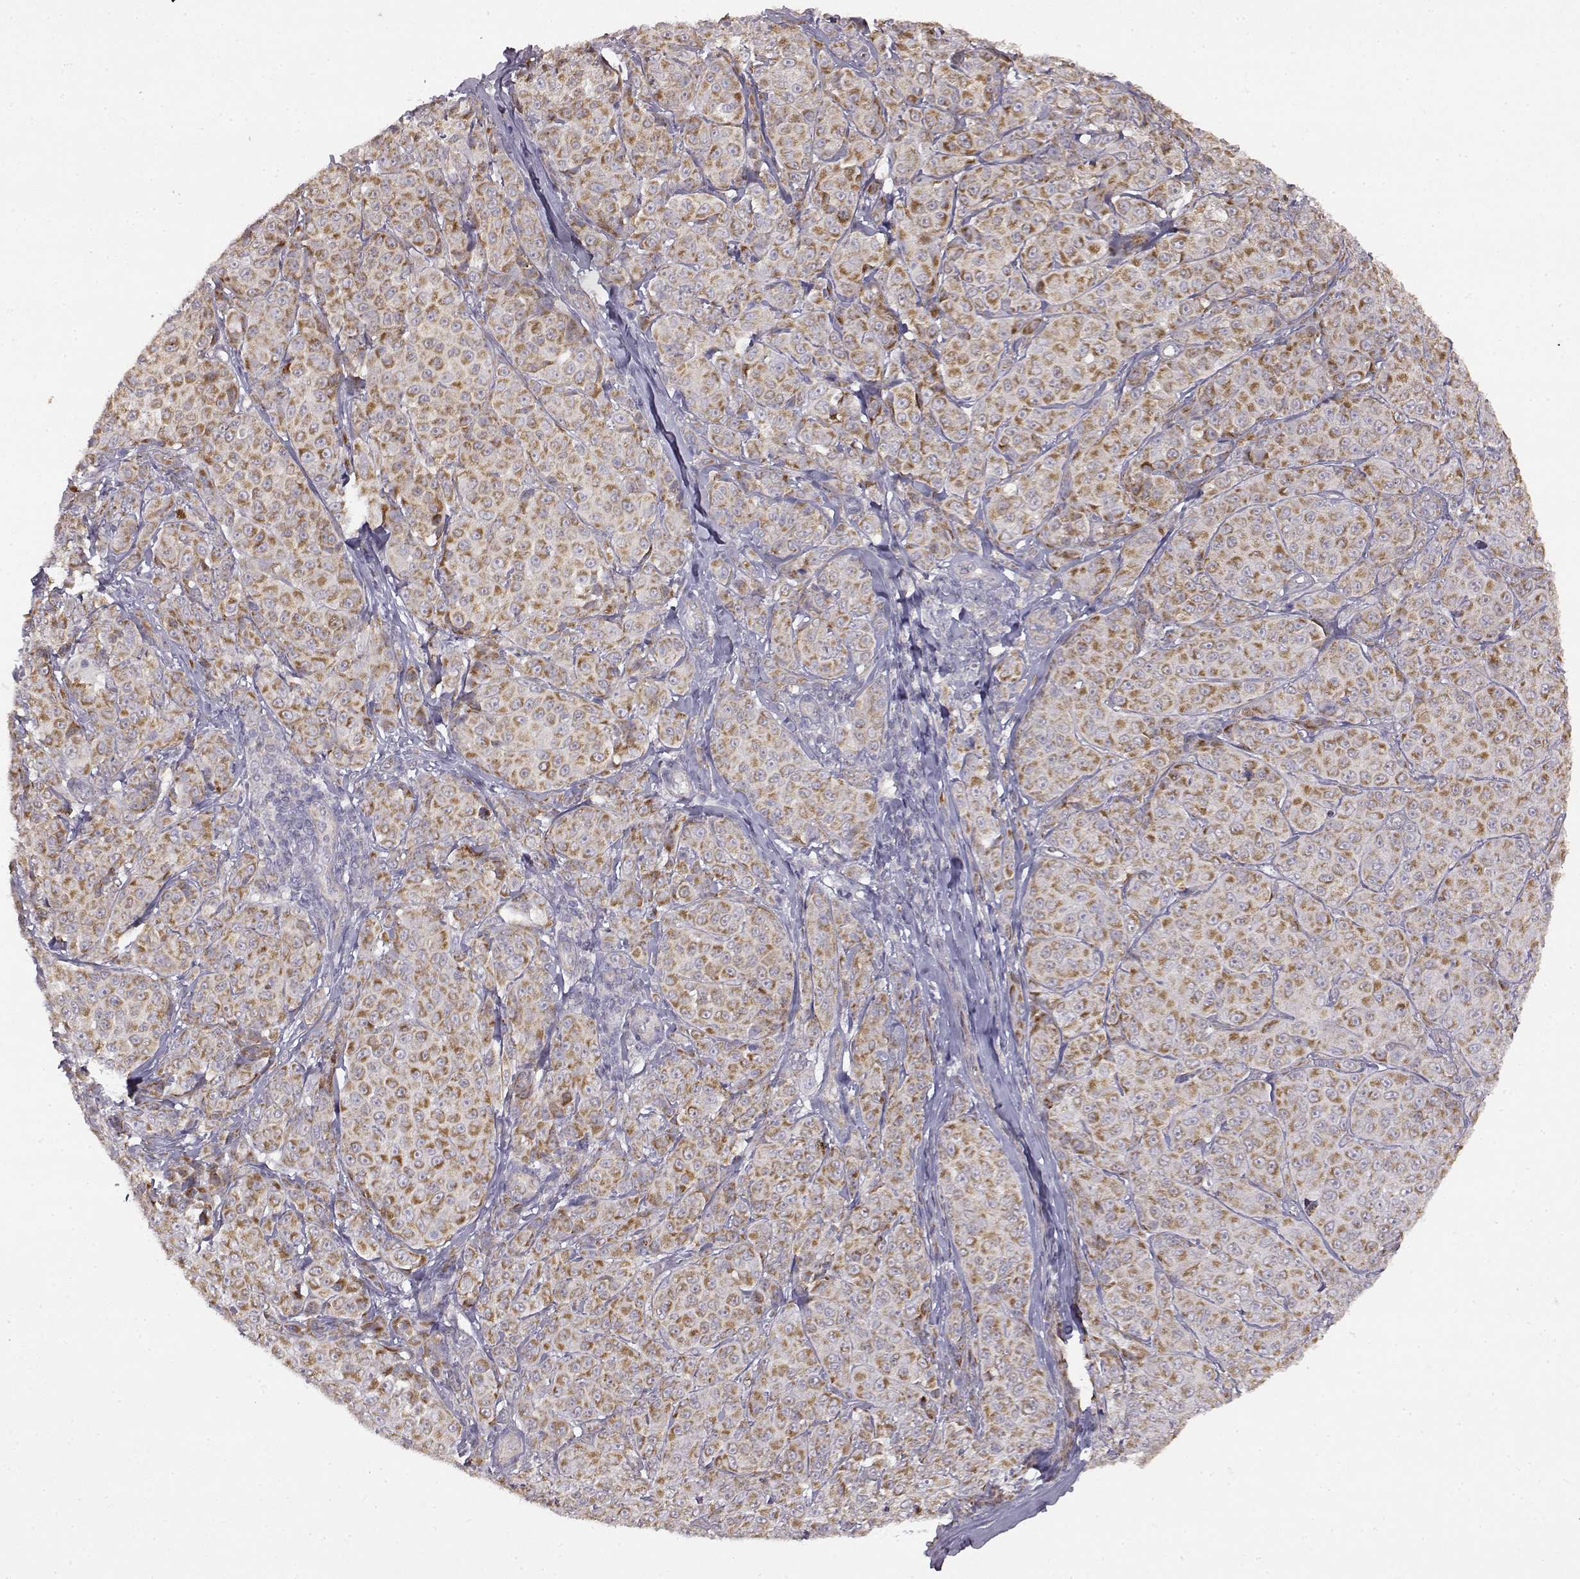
{"staining": {"intensity": "moderate", "quantity": "25%-75%", "location": "cytoplasmic/membranous"}, "tissue": "melanoma", "cell_type": "Tumor cells", "image_type": "cancer", "snomed": [{"axis": "morphology", "description": "Malignant melanoma, NOS"}, {"axis": "topography", "description": "Skin"}], "caption": "An image showing moderate cytoplasmic/membranous expression in about 25%-75% of tumor cells in melanoma, as visualized by brown immunohistochemical staining.", "gene": "DDC", "patient": {"sex": "male", "age": 89}}